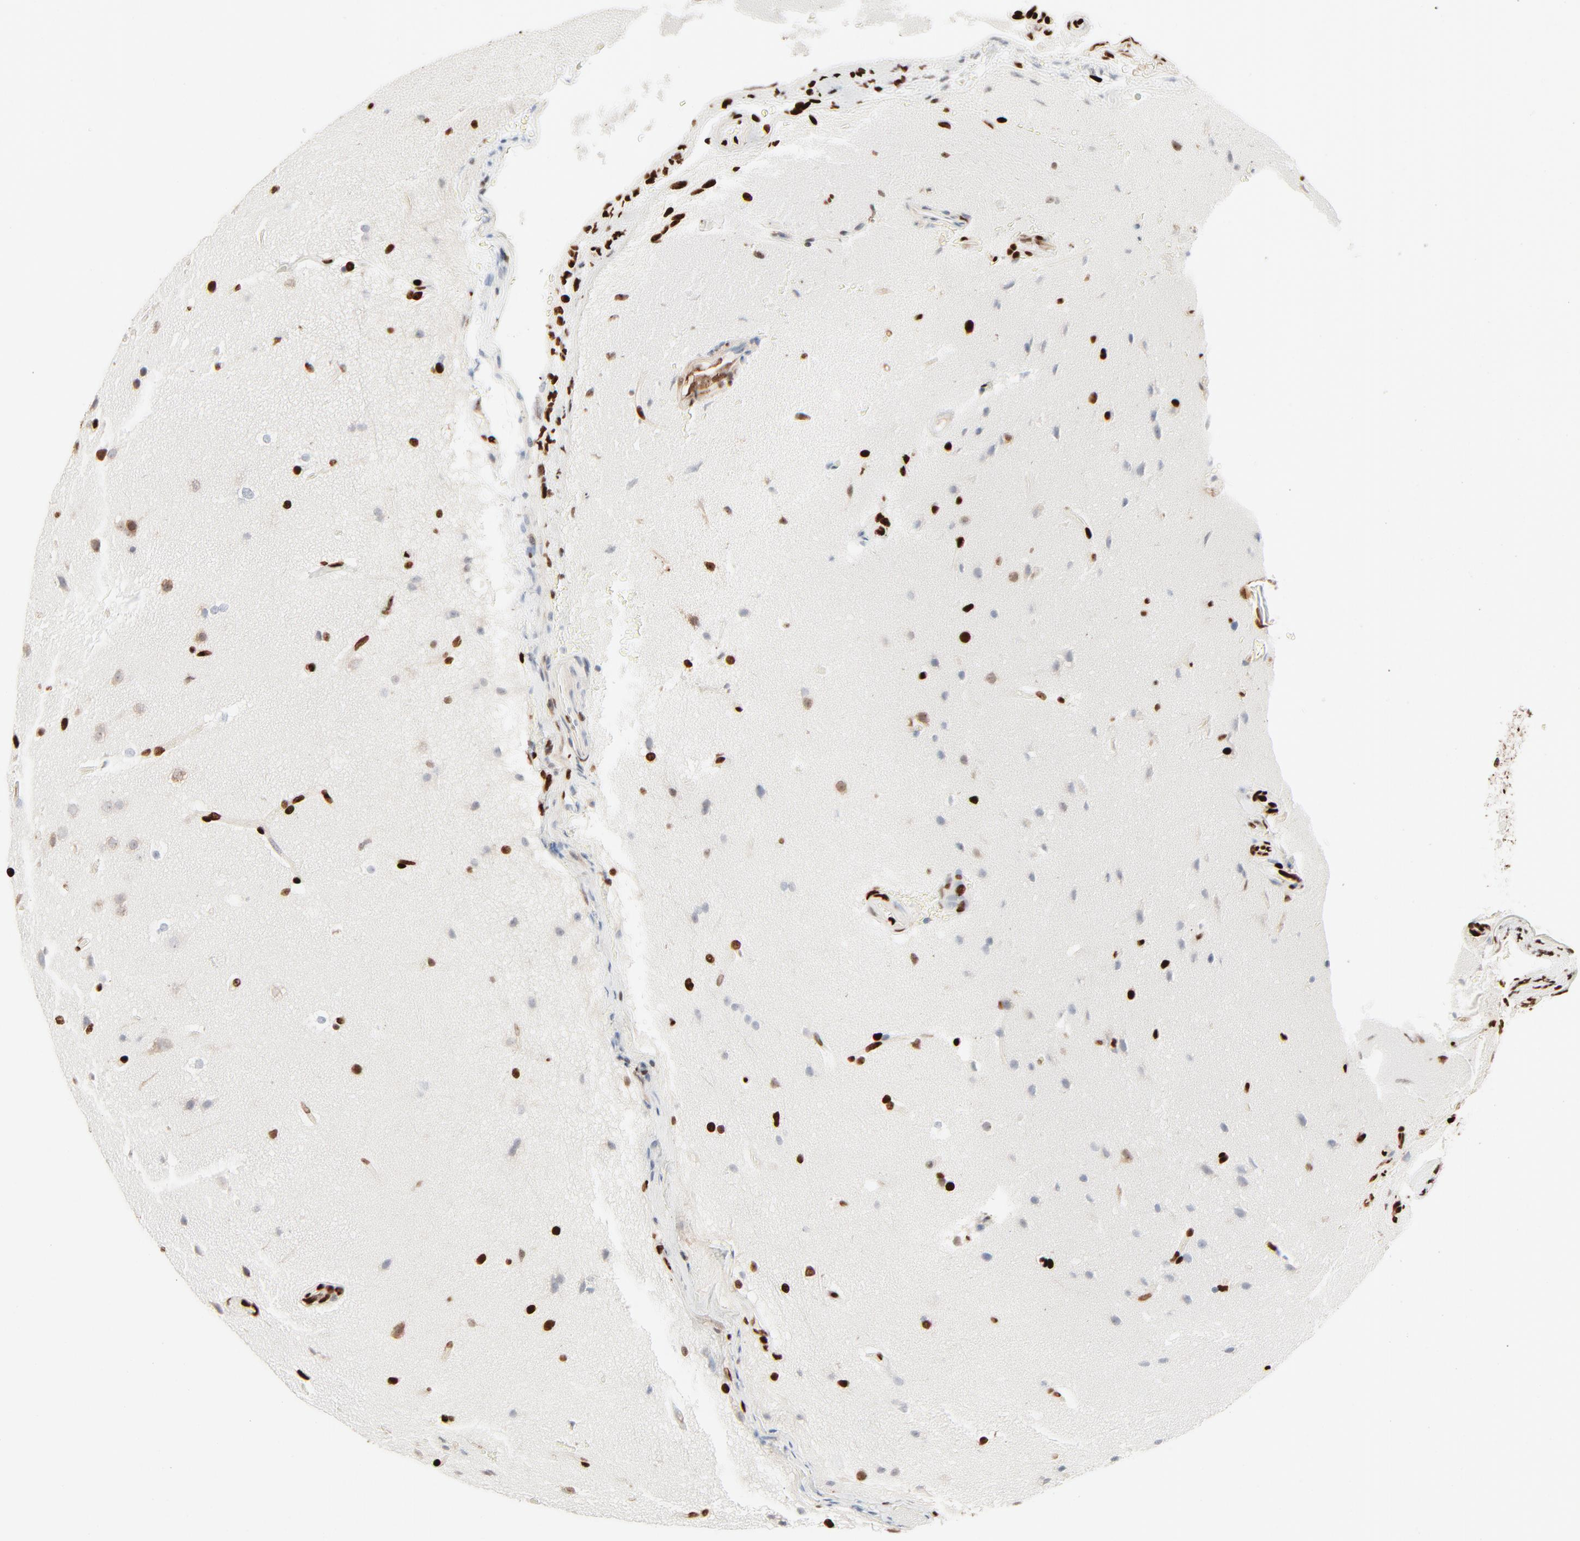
{"staining": {"intensity": "strong", "quantity": "25%-75%", "location": "nuclear"}, "tissue": "glioma", "cell_type": "Tumor cells", "image_type": "cancer", "snomed": [{"axis": "morphology", "description": "Glioma, malignant, Low grade"}, {"axis": "topography", "description": "Cerebral cortex"}], "caption": "This image shows IHC staining of human malignant glioma (low-grade), with high strong nuclear expression in approximately 25%-75% of tumor cells.", "gene": "HMGB2", "patient": {"sex": "female", "age": 47}}